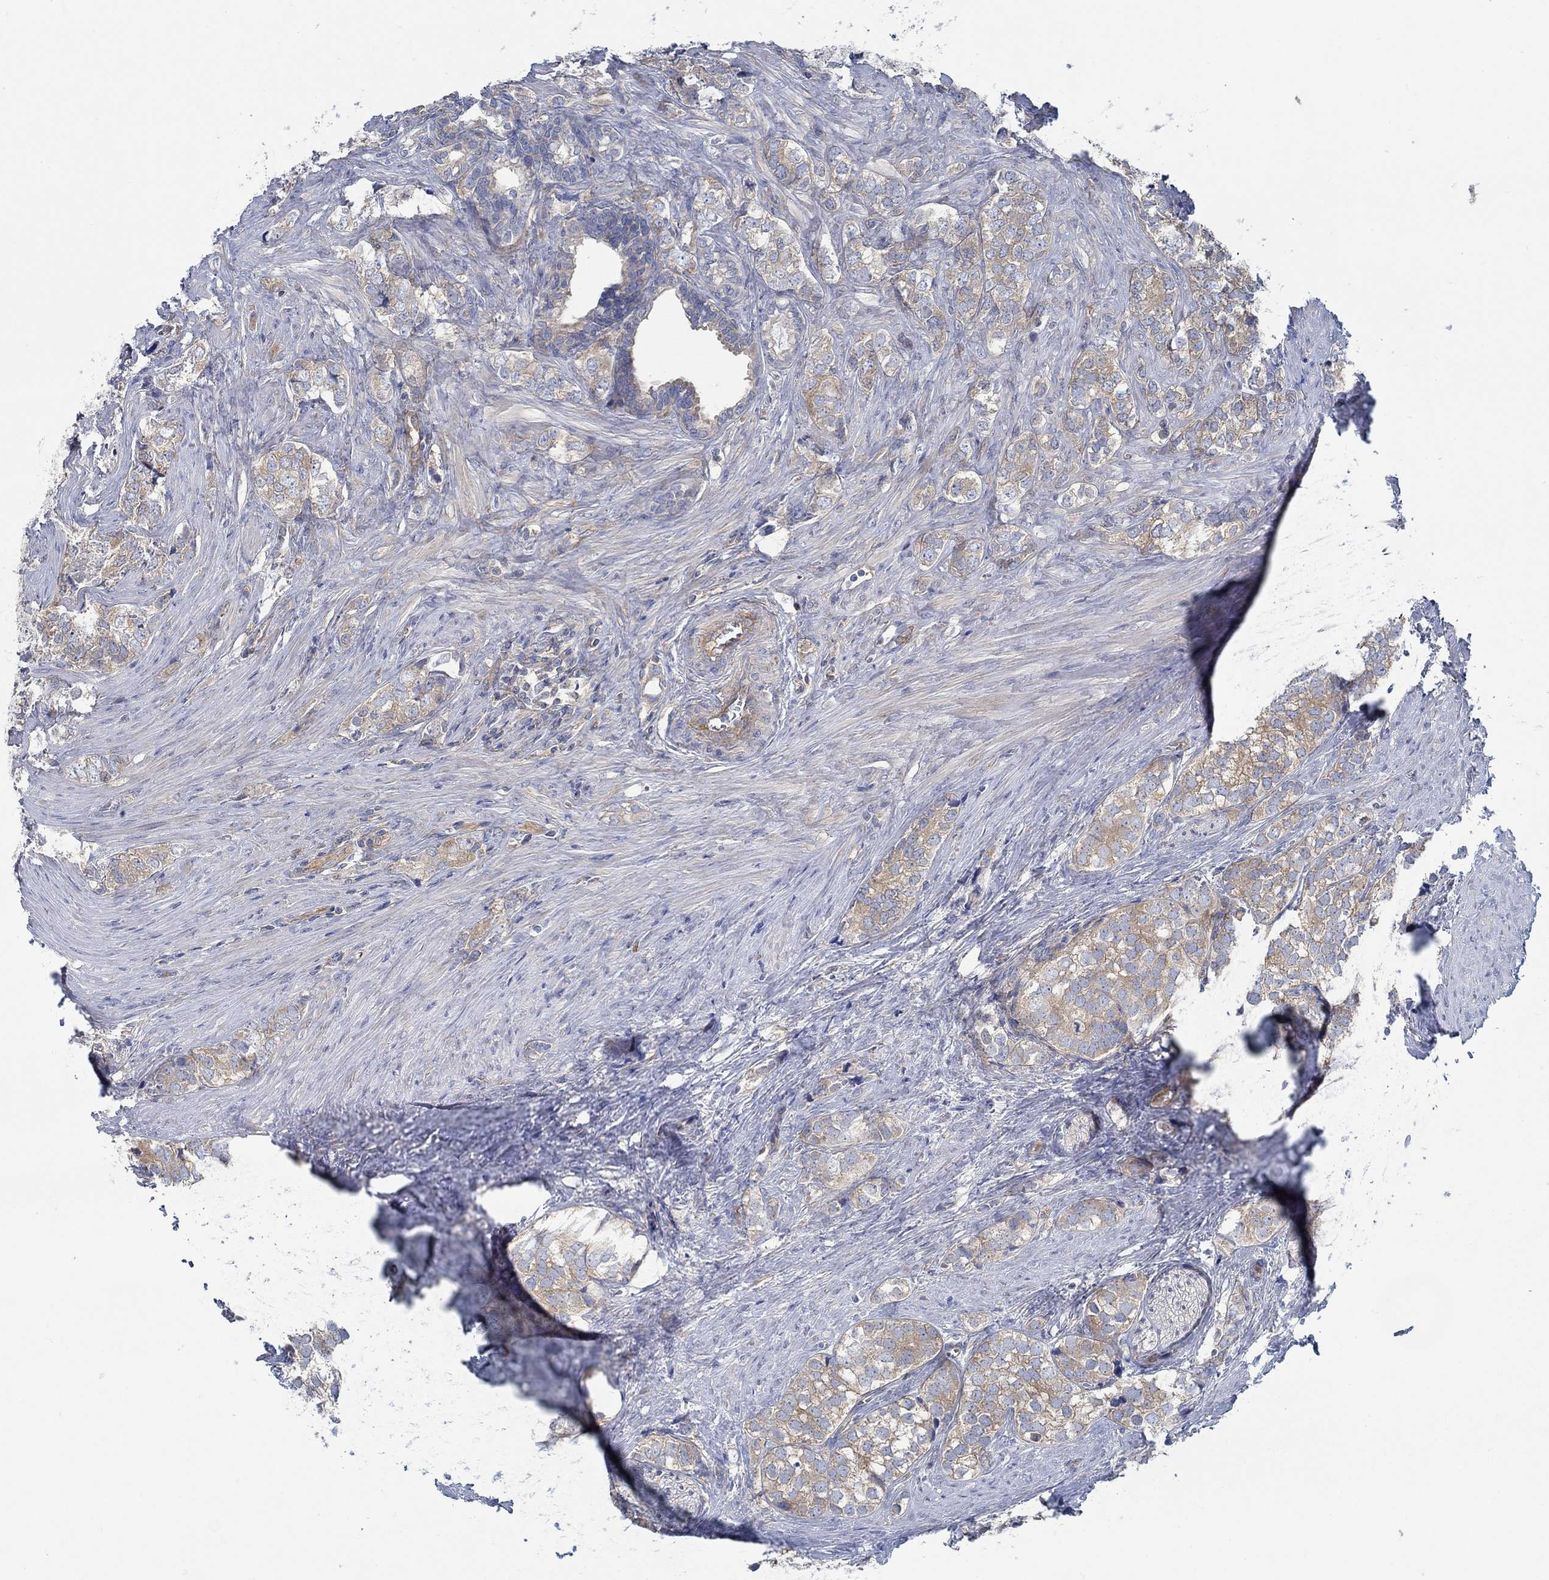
{"staining": {"intensity": "moderate", "quantity": ">75%", "location": "cytoplasmic/membranous"}, "tissue": "prostate cancer", "cell_type": "Tumor cells", "image_type": "cancer", "snomed": [{"axis": "morphology", "description": "Adenocarcinoma, NOS"}, {"axis": "topography", "description": "Prostate and seminal vesicle, NOS"}], "caption": "This histopathology image displays prostate cancer (adenocarcinoma) stained with immunohistochemistry (IHC) to label a protein in brown. The cytoplasmic/membranous of tumor cells show moderate positivity for the protein. Nuclei are counter-stained blue.", "gene": "SPAG9", "patient": {"sex": "male", "age": 63}}